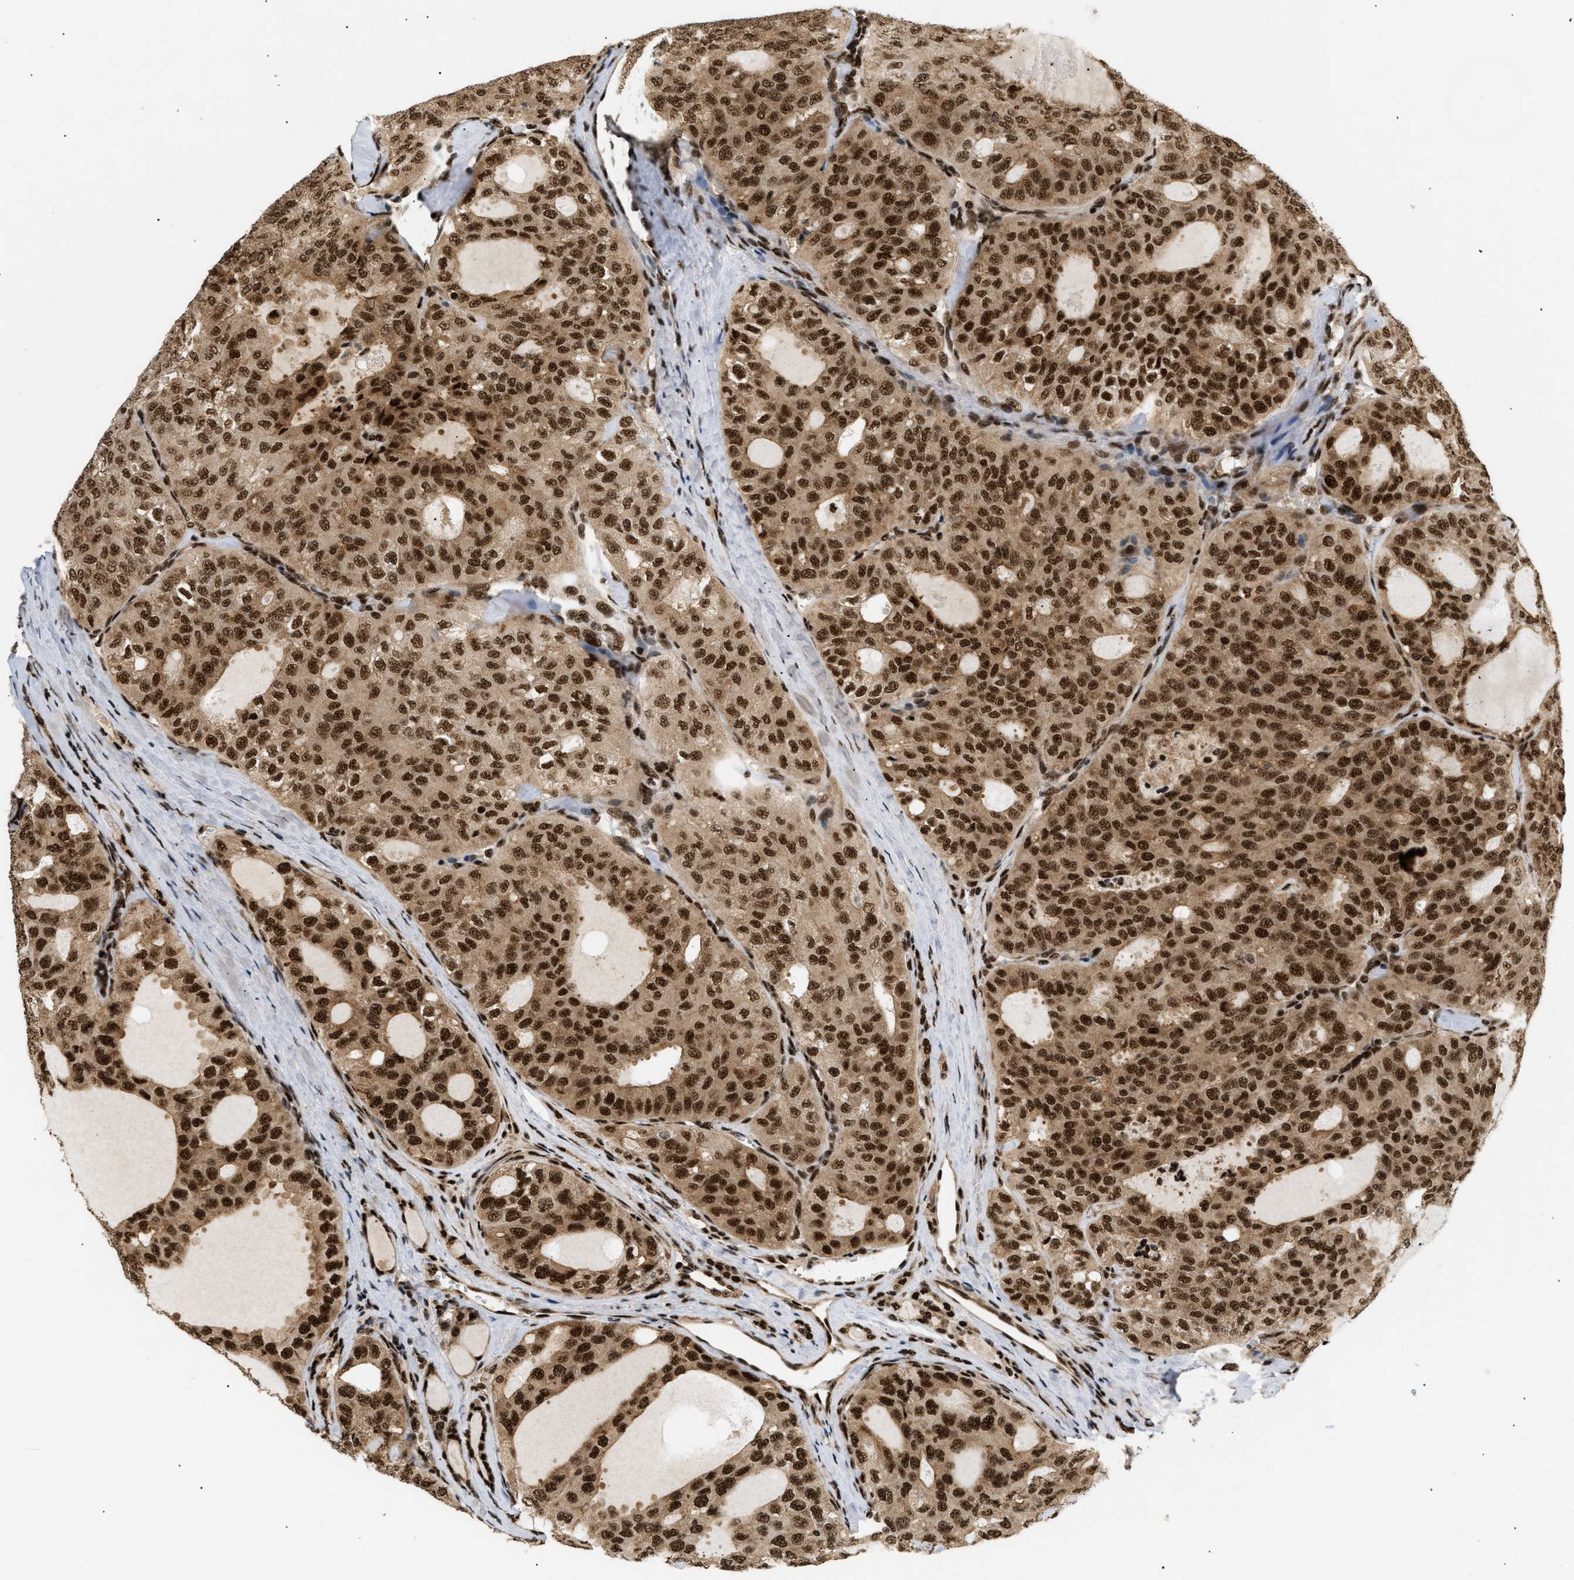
{"staining": {"intensity": "strong", "quantity": ">75%", "location": "cytoplasmic/membranous,nuclear"}, "tissue": "thyroid cancer", "cell_type": "Tumor cells", "image_type": "cancer", "snomed": [{"axis": "morphology", "description": "Follicular adenoma carcinoma, NOS"}, {"axis": "topography", "description": "Thyroid gland"}], "caption": "Thyroid follicular adenoma carcinoma was stained to show a protein in brown. There is high levels of strong cytoplasmic/membranous and nuclear expression in approximately >75% of tumor cells.", "gene": "RBM5", "patient": {"sex": "male", "age": 75}}